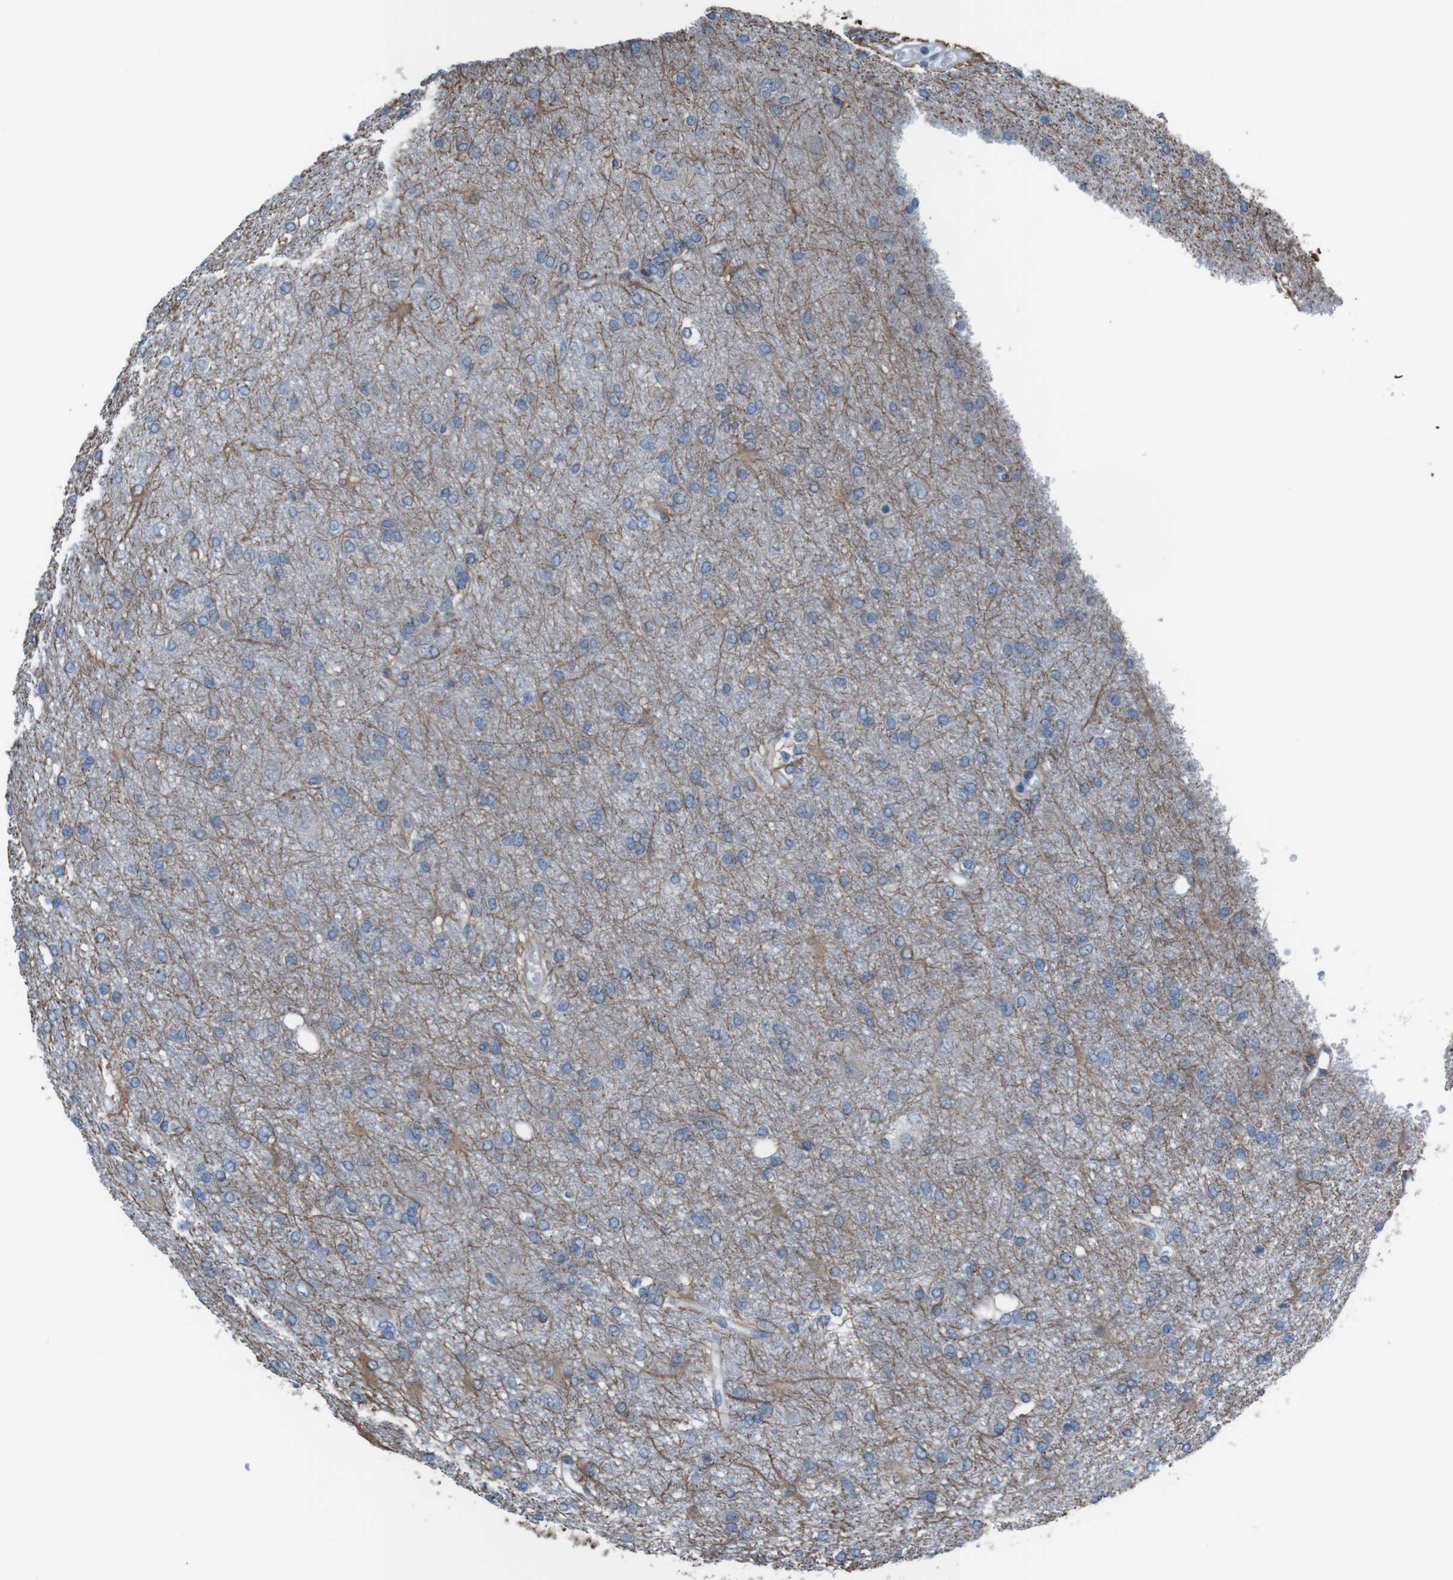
{"staining": {"intensity": "moderate", "quantity": "<25%", "location": "cytoplasmic/membranous"}, "tissue": "glioma", "cell_type": "Tumor cells", "image_type": "cancer", "snomed": [{"axis": "morphology", "description": "Glioma, malignant, High grade"}, {"axis": "topography", "description": "Brain"}], "caption": "Protein staining of high-grade glioma (malignant) tissue shows moderate cytoplasmic/membranous expression in about <25% of tumor cells.", "gene": "CDH22", "patient": {"sex": "female", "age": 59}}